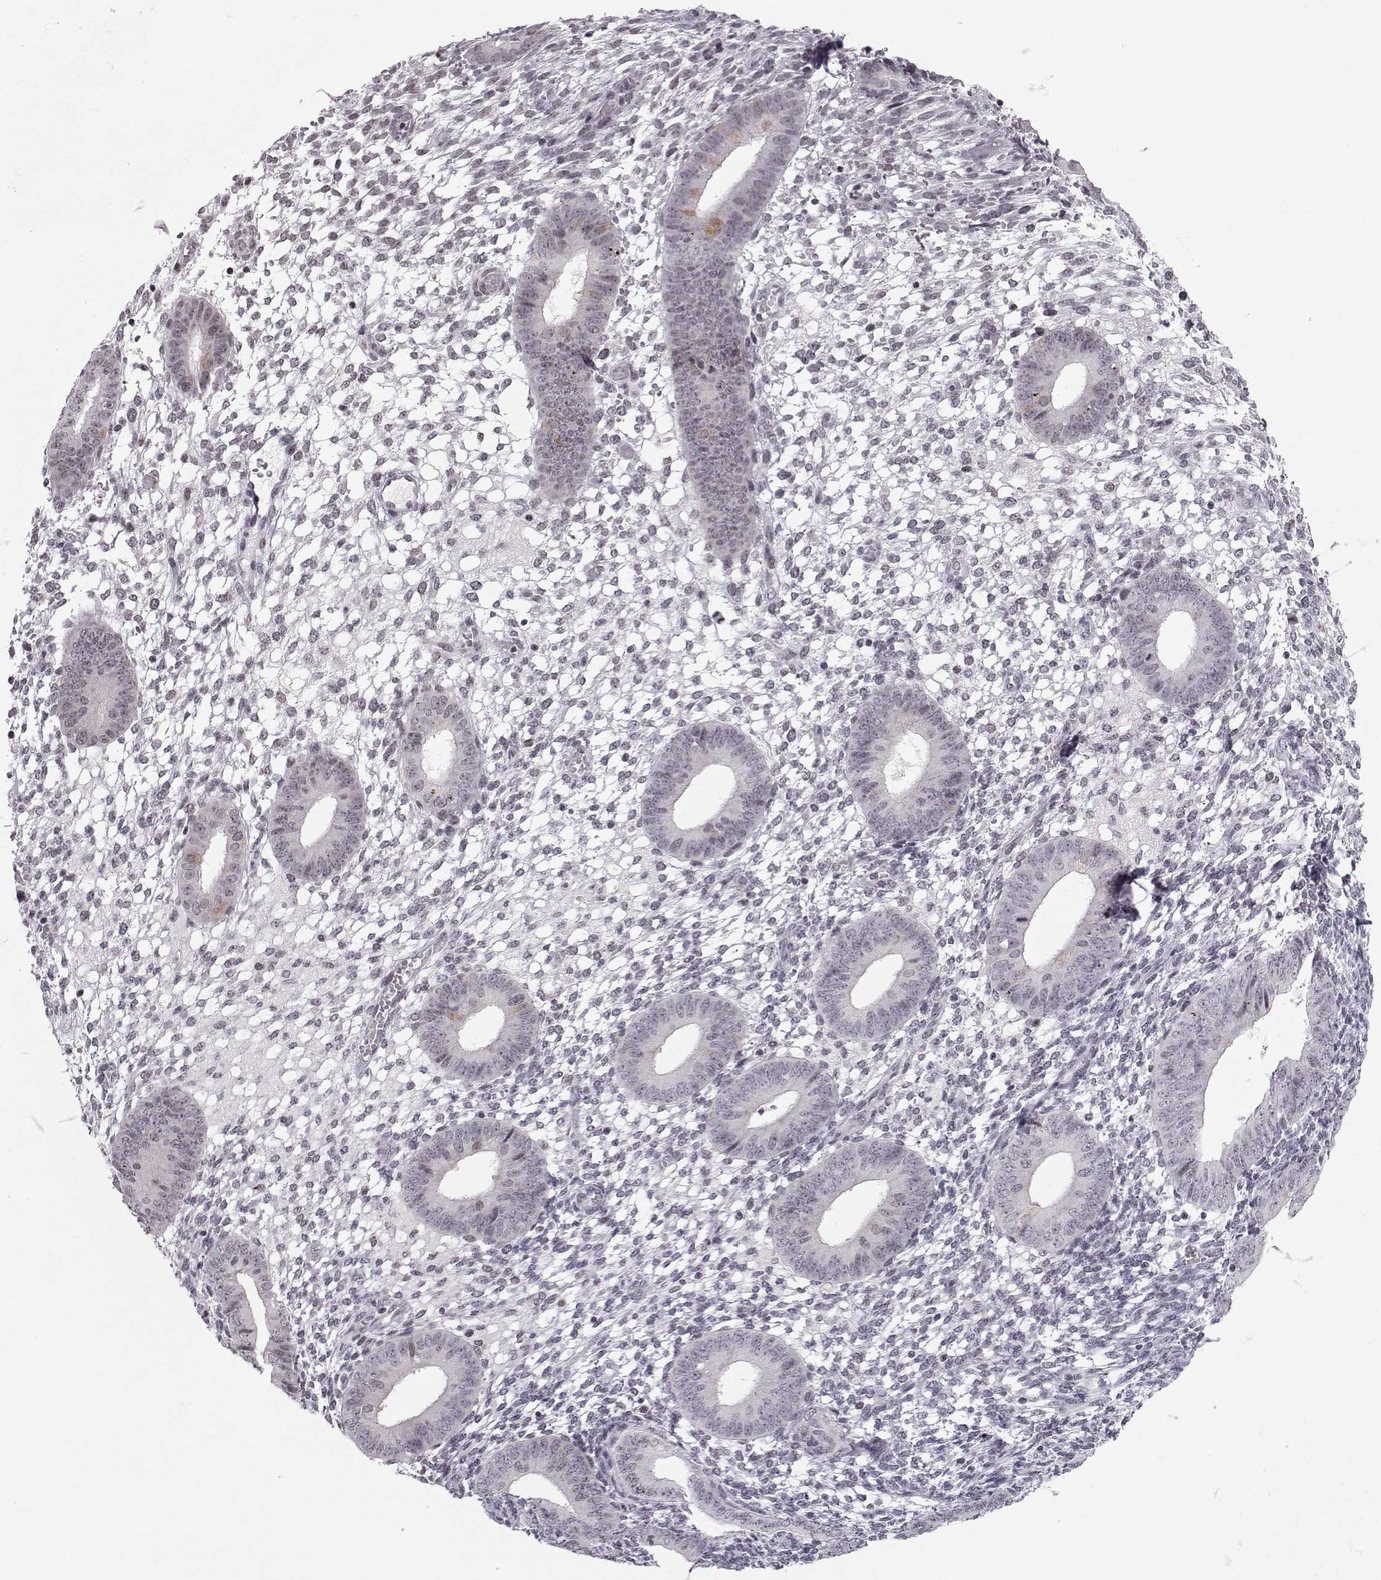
{"staining": {"intensity": "negative", "quantity": "none", "location": "none"}, "tissue": "endometrium", "cell_type": "Cells in endometrial stroma", "image_type": "normal", "snomed": [{"axis": "morphology", "description": "Normal tissue, NOS"}, {"axis": "topography", "description": "Endometrium"}], "caption": "This micrograph is of normal endometrium stained with immunohistochemistry to label a protein in brown with the nuclei are counter-stained blue. There is no positivity in cells in endometrial stroma.", "gene": "MARCHF4", "patient": {"sex": "female", "age": 39}}